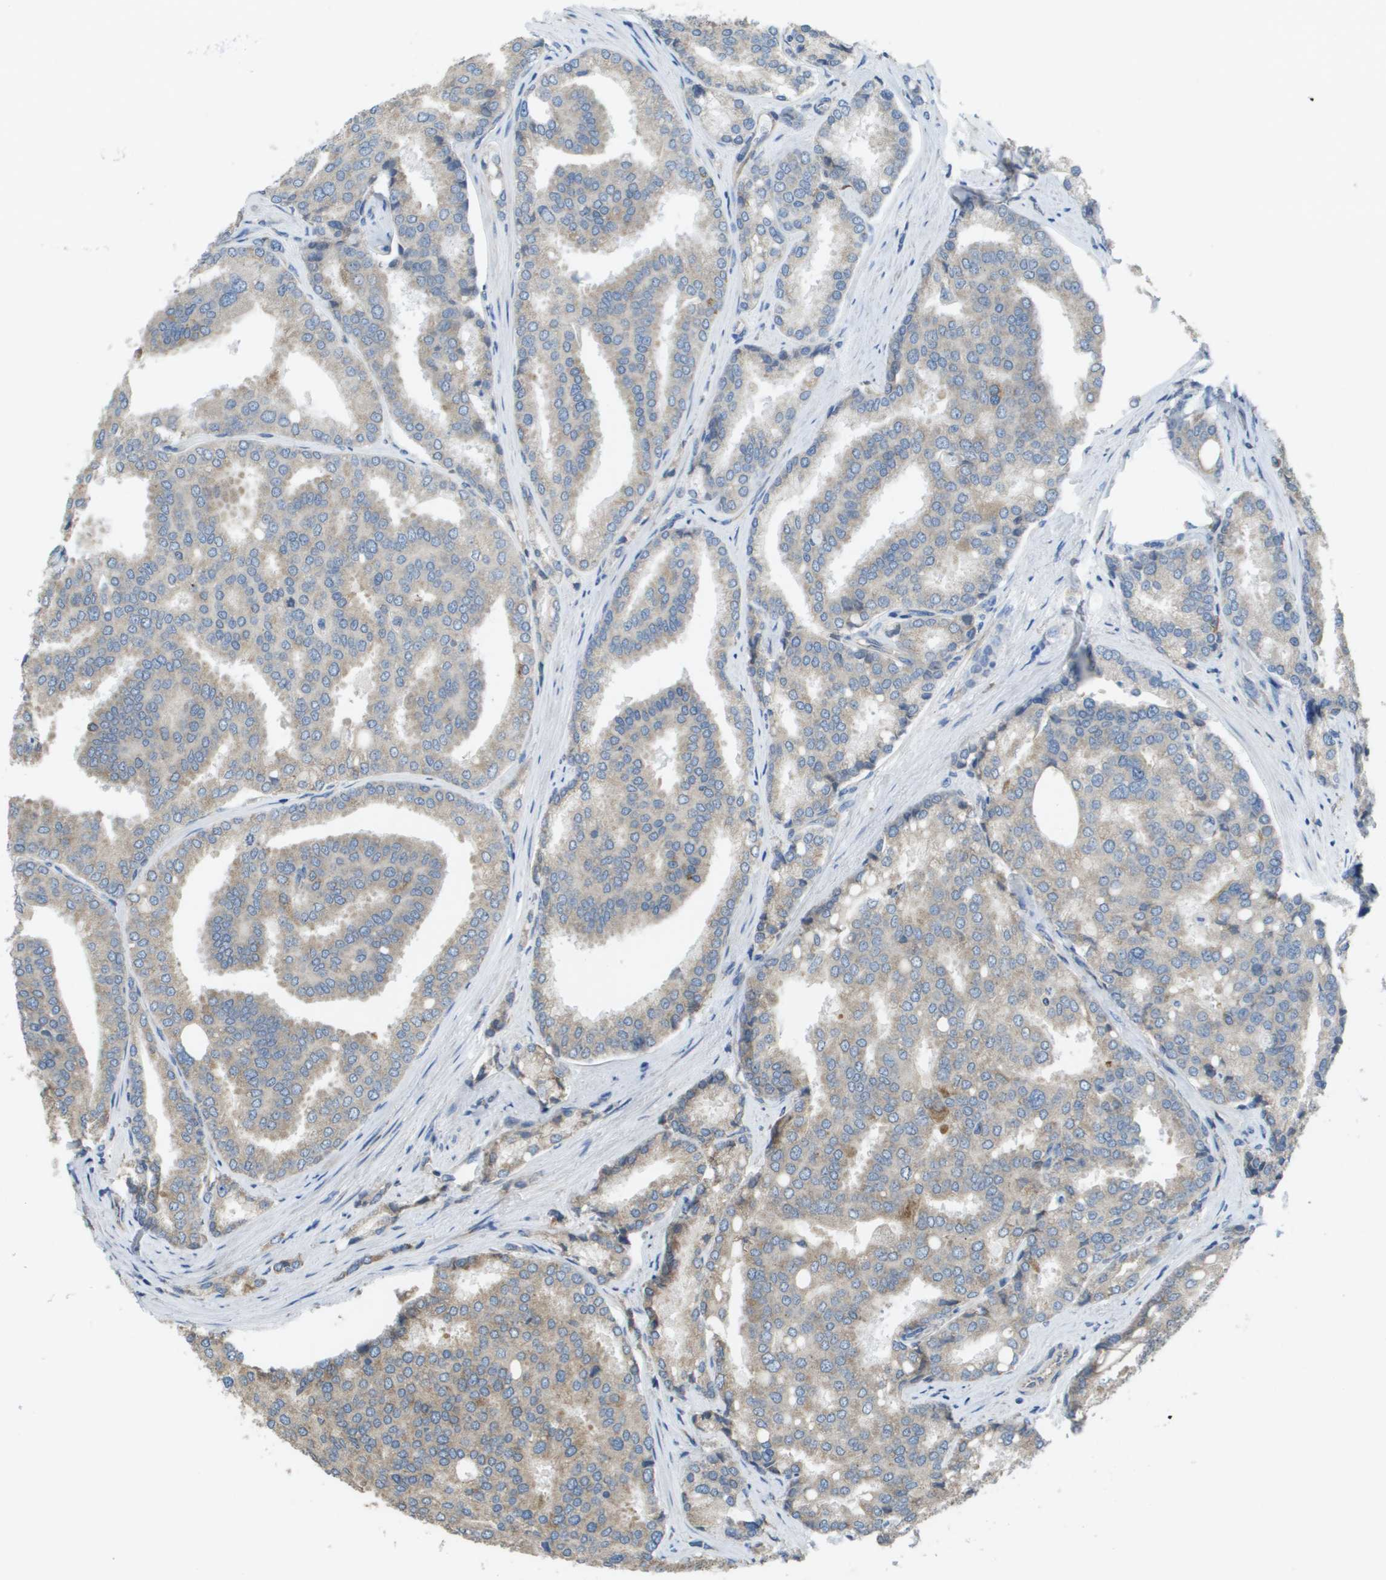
{"staining": {"intensity": "weak", "quantity": ">75%", "location": "cytoplasmic/membranous"}, "tissue": "prostate cancer", "cell_type": "Tumor cells", "image_type": "cancer", "snomed": [{"axis": "morphology", "description": "Adenocarcinoma, High grade"}, {"axis": "topography", "description": "Prostate"}], "caption": "IHC histopathology image of neoplastic tissue: human adenocarcinoma (high-grade) (prostate) stained using IHC demonstrates low levels of weak protein expression localized specifically in the cytoplasmic/membranous of tumor cells, appearing as a cytoplasmic/membranous brown color.", "gene": "CLCN2", "patient": {"sex": "male", "age": 50}}